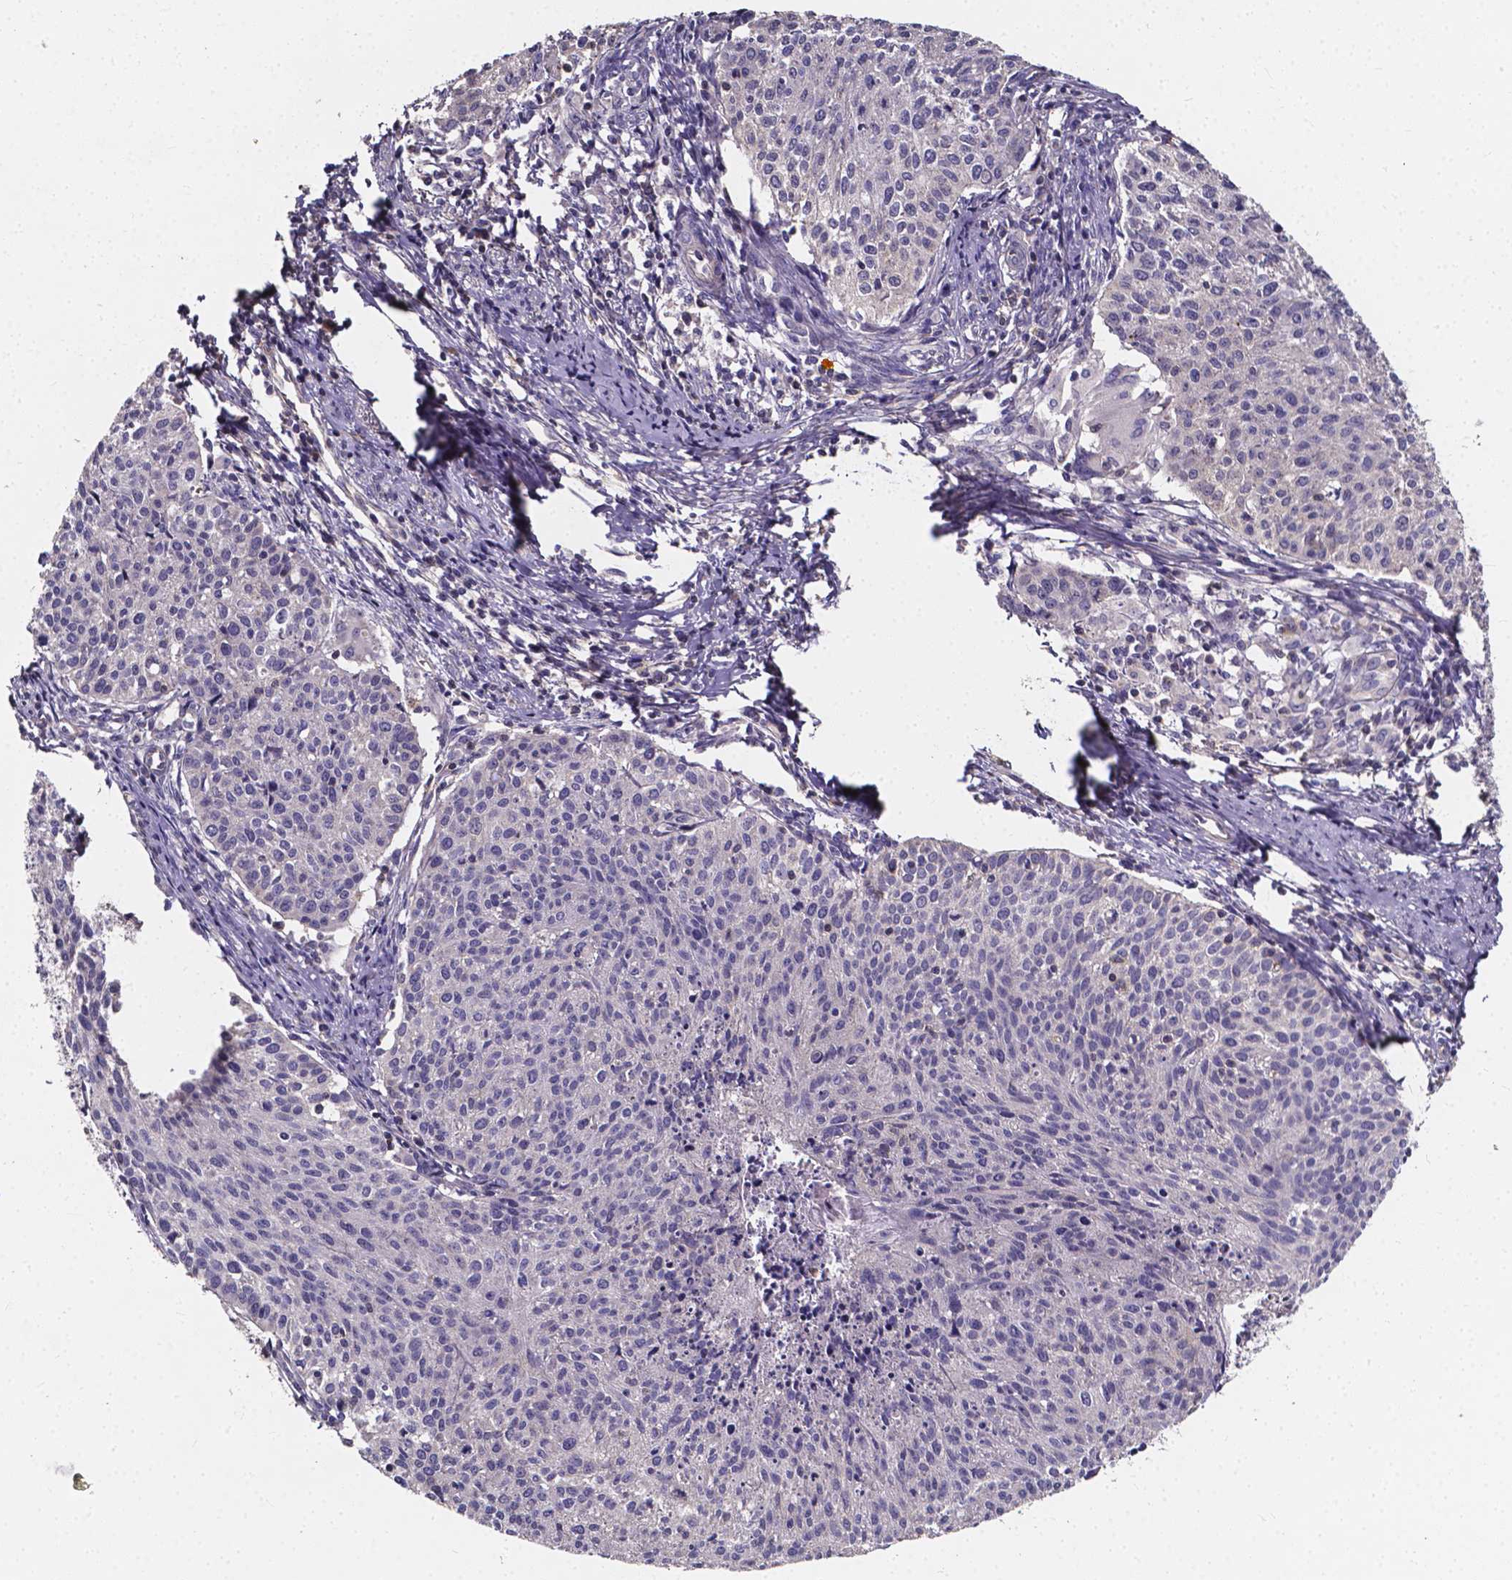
{"staining": {"intensity": "negative", "quantity": "none", "location": "none"}, "tissue": "cervical cancer", "cell_type": "Tumor cells", "image_type": "cancer", "snomed": [{"axis": "morphology", "description": "Squamous cell carcinoma, NOS"}, {"axis": "topography", "description": "Cervix"}], "caption": "The histopathology image displays no staining of tumor cells in cervical cancer.", "gene": "THEMIS", "patient": {"sex": "female", "age": 38}}